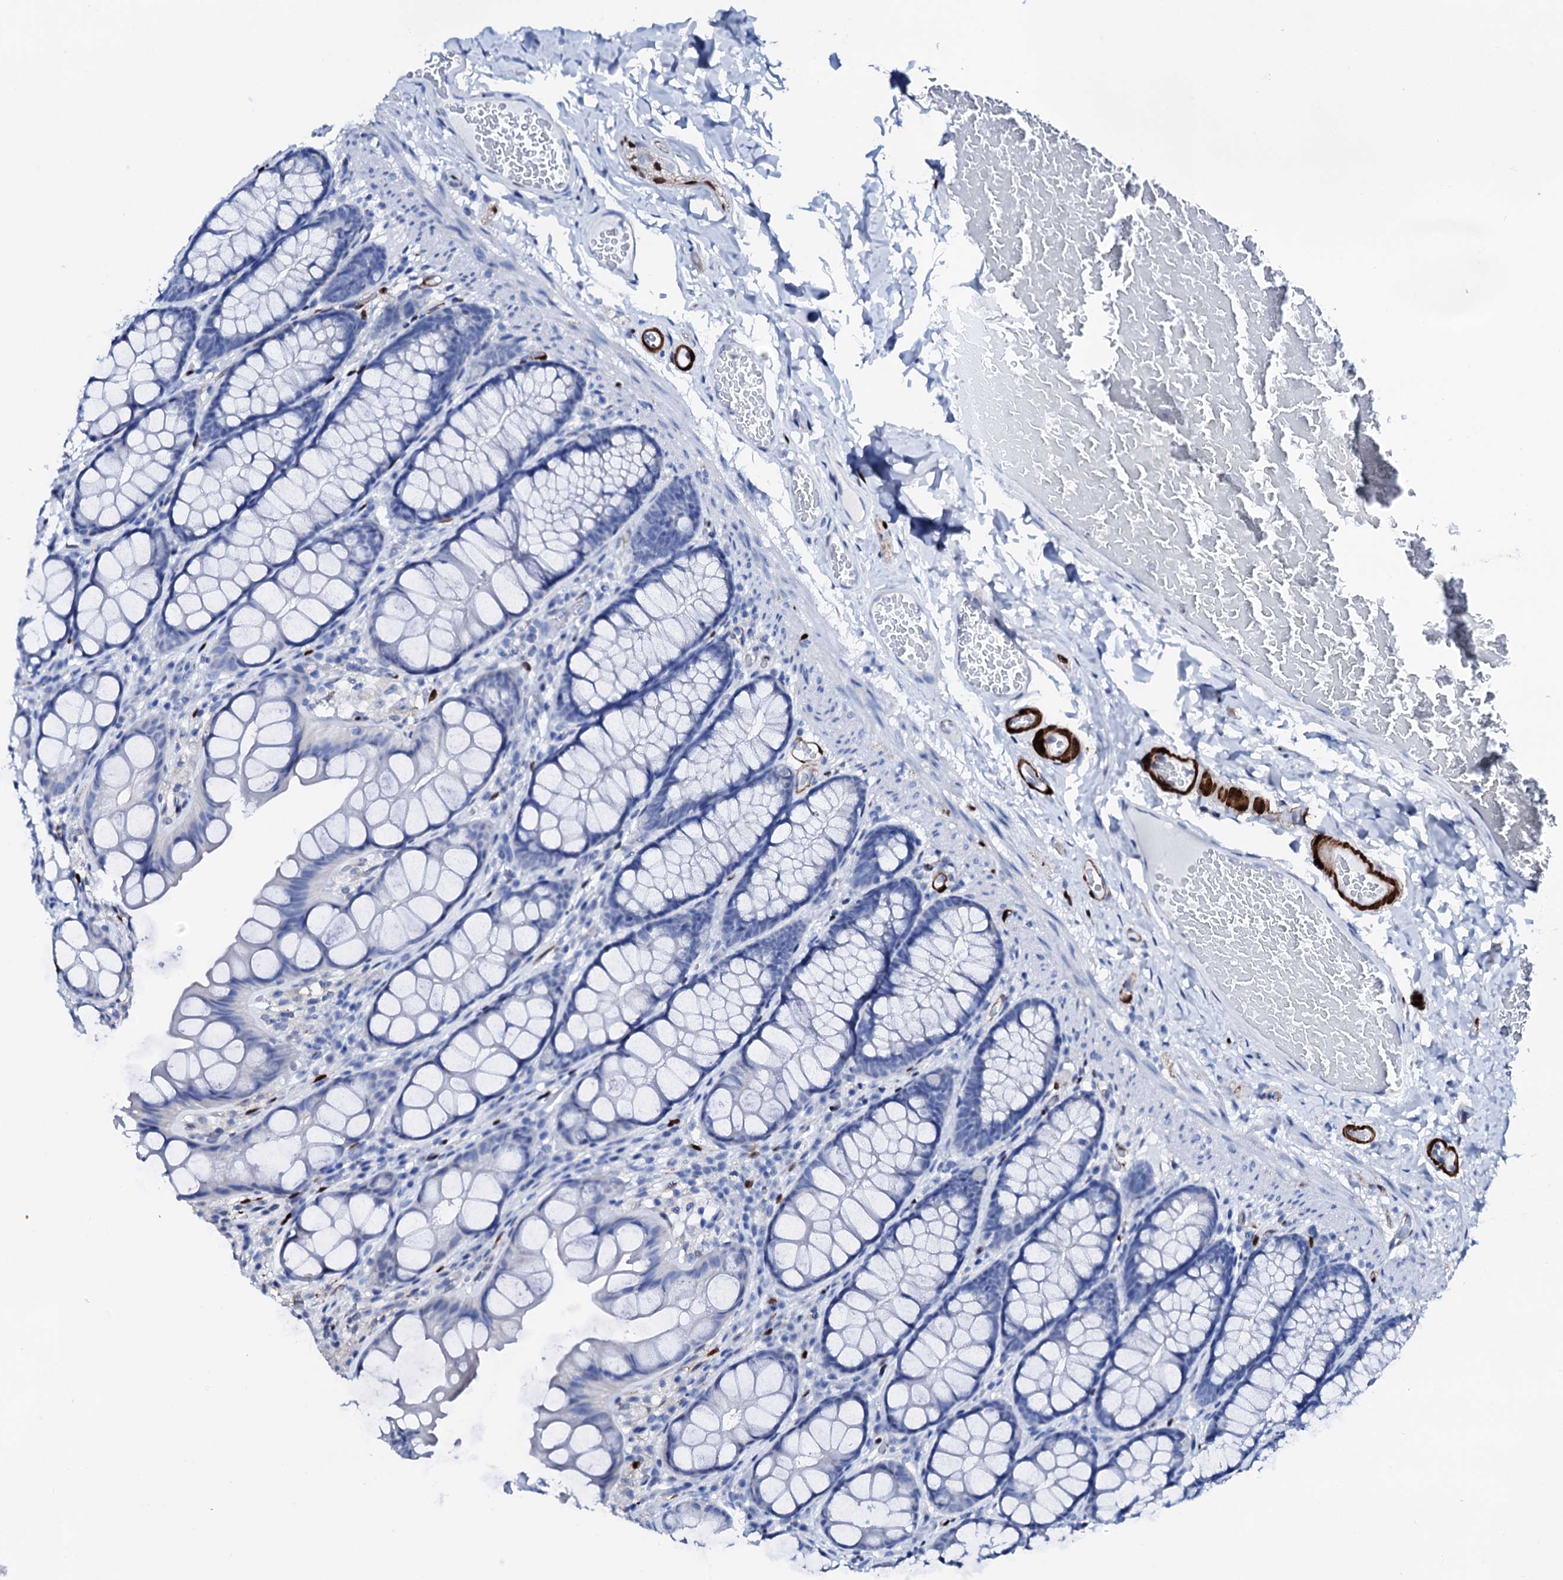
{"staining": {"intensity": "negative", "quantity": "none", "location": "none"}, "tissue": "colon", "cell_type": "Endothelial cells", "image_type": "normal", "snomed": [{"axis": "morphology", "description": "Normal tissue, NOS"}, {"axis": "topography", "description": "Colon"}], "caption": "An IHC photomicrograph of normal colon is shown. There is no staining in endothelial cells of colon.", "gene": "NRIP2", "patient": {"sex": "male", "age": 47}}